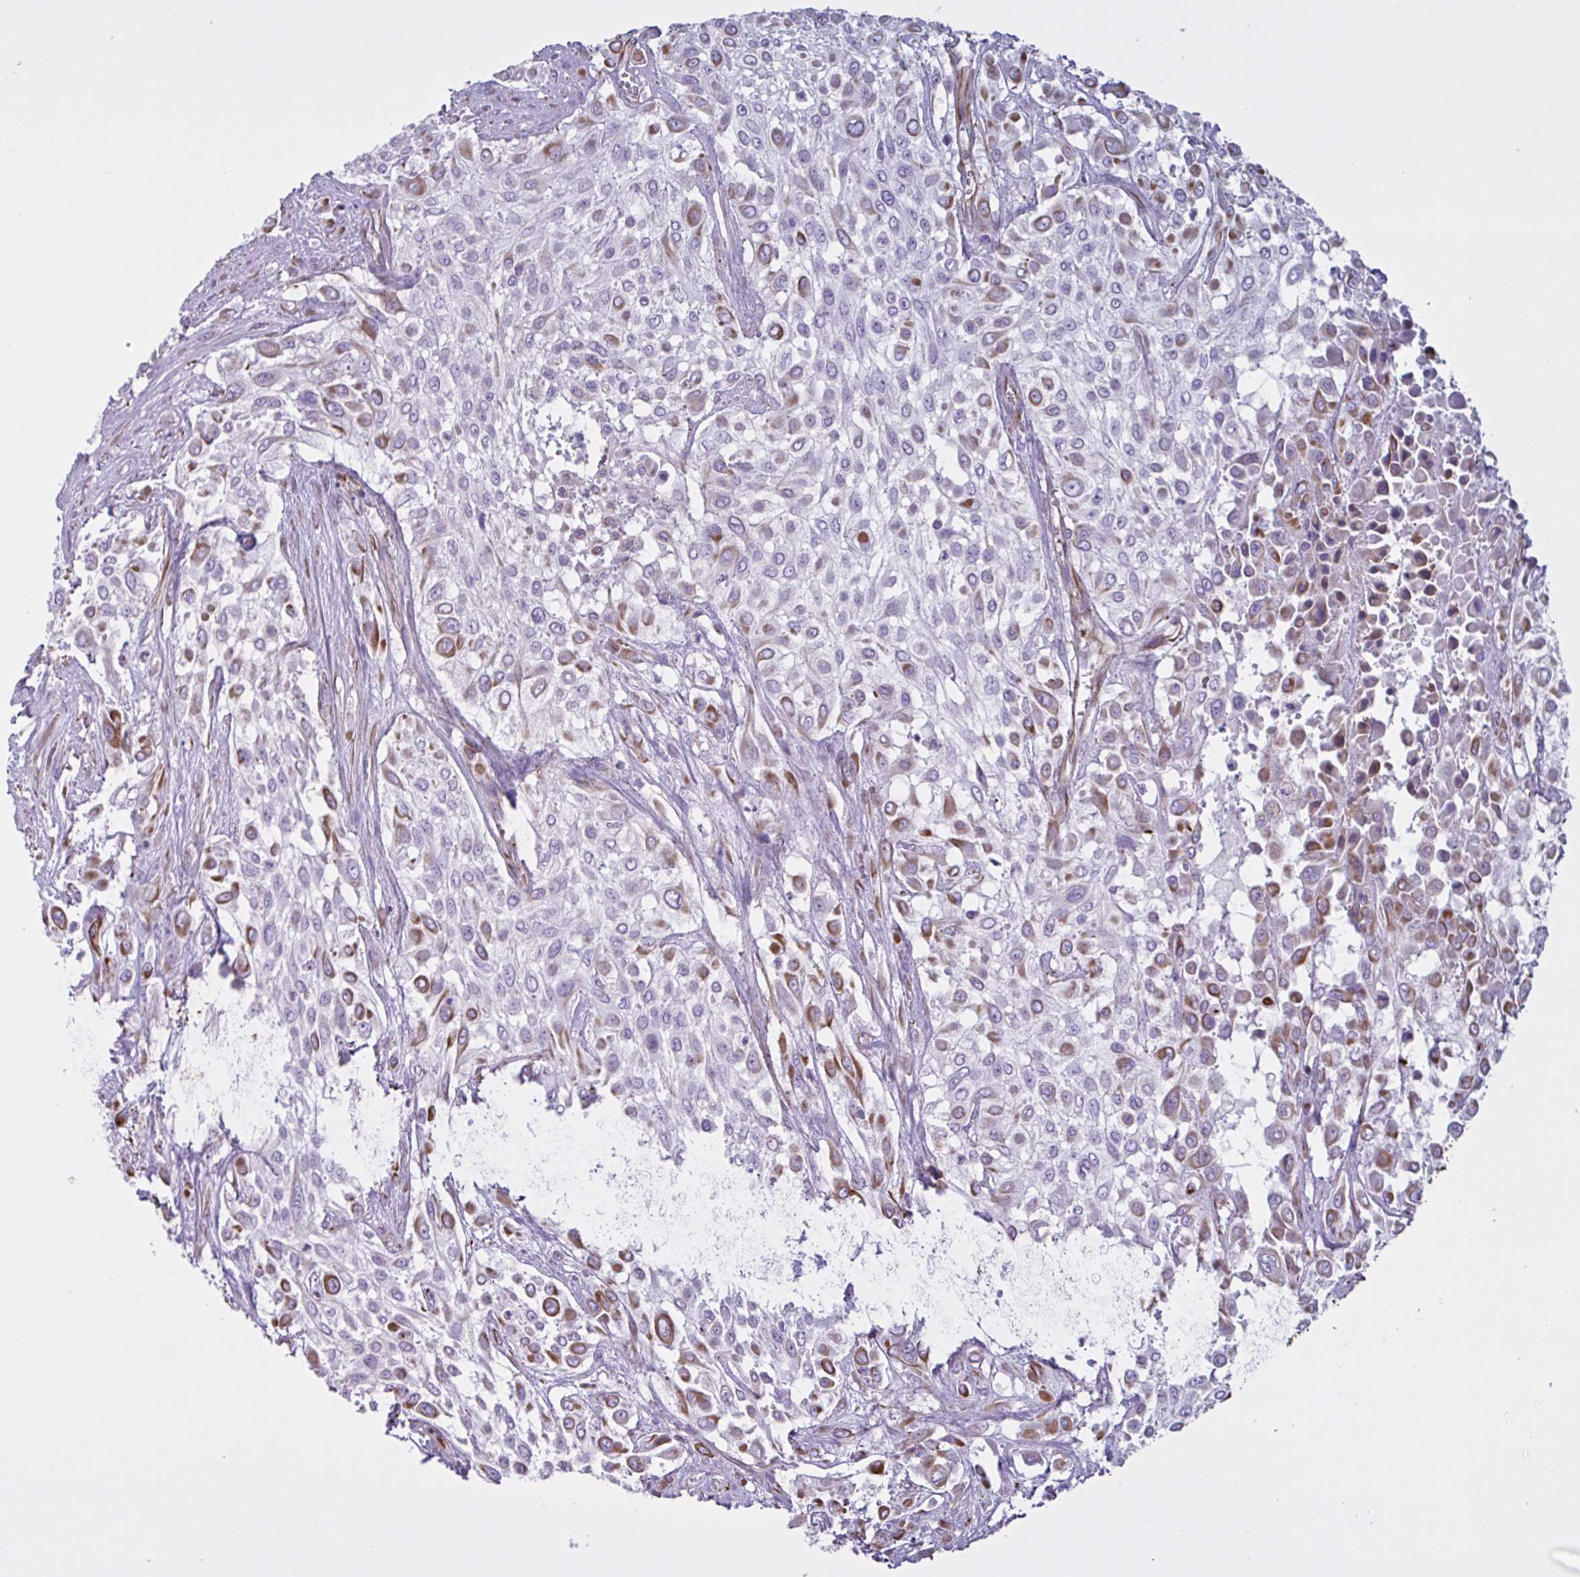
{"staining": {"intensity": "moderate", "quantity": "25%-75%", "location": "cytoplasmic/membranous"}, "tissue": "urothelial cancer", "cell_type": "Tumor cells", "image_type": "cancer", "snomed": [{"axis": "morphology", "description": "Urothelial carcinoma, High grade"}, {"axis": "topography", "description": "Urinary bladder"}], "caption": "Immunohistochemistry histopathology image of human urothelial cancer stained for a protein (brown), which reveals medium levels of moderate cytoplasmic/membranous positivity in approximately 25%-75% of tumor cells.", "gene": "TMEM86B", "patient": {"sex": "male", "age": 57}}